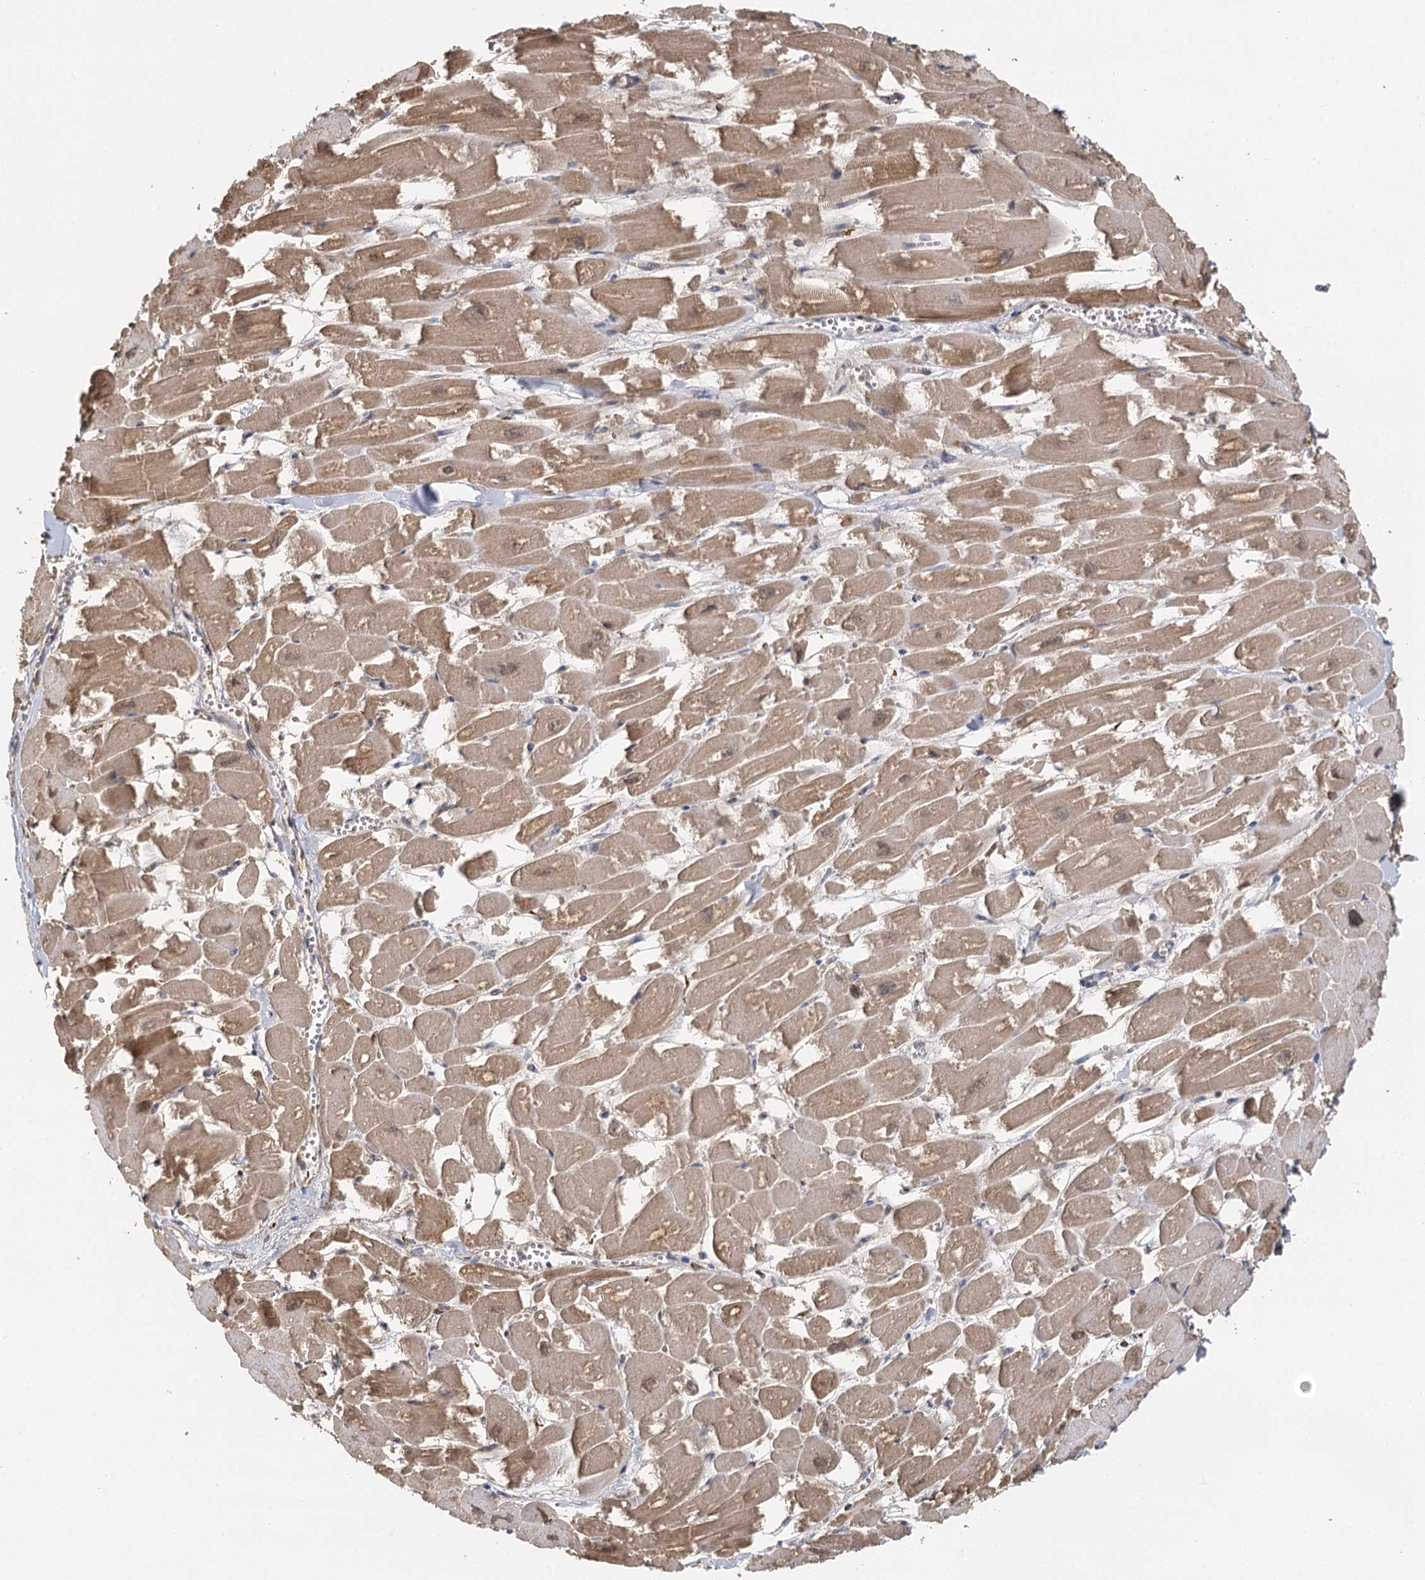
{"staining": {"intensity": "moderate", "quantity": ">75%", "location": "cytoplasmic/membranous"}, "tissue": "heart muscle", "cell_type": "Cardiomyocytes", "image_type": "normal", "snomed": [{"axis": "morphology", "description": "Normal tissue, NOS"}, {"axis": "topography", "description": "Heart"}], "caption": "DAB immunohistochemical staining of benign heart muscle shows moderate cytoplasmic/membranous protein staining in approximately >75% of cardiomyocytes. The protein is stained brown, and the nuclei are stained in blue (DAB (3,3'-diaminobenzidine) IHC with brightfield microscopy, high magnification).", "gene": "IL11RA", "patient": {"sex": "male", "age": 54}}